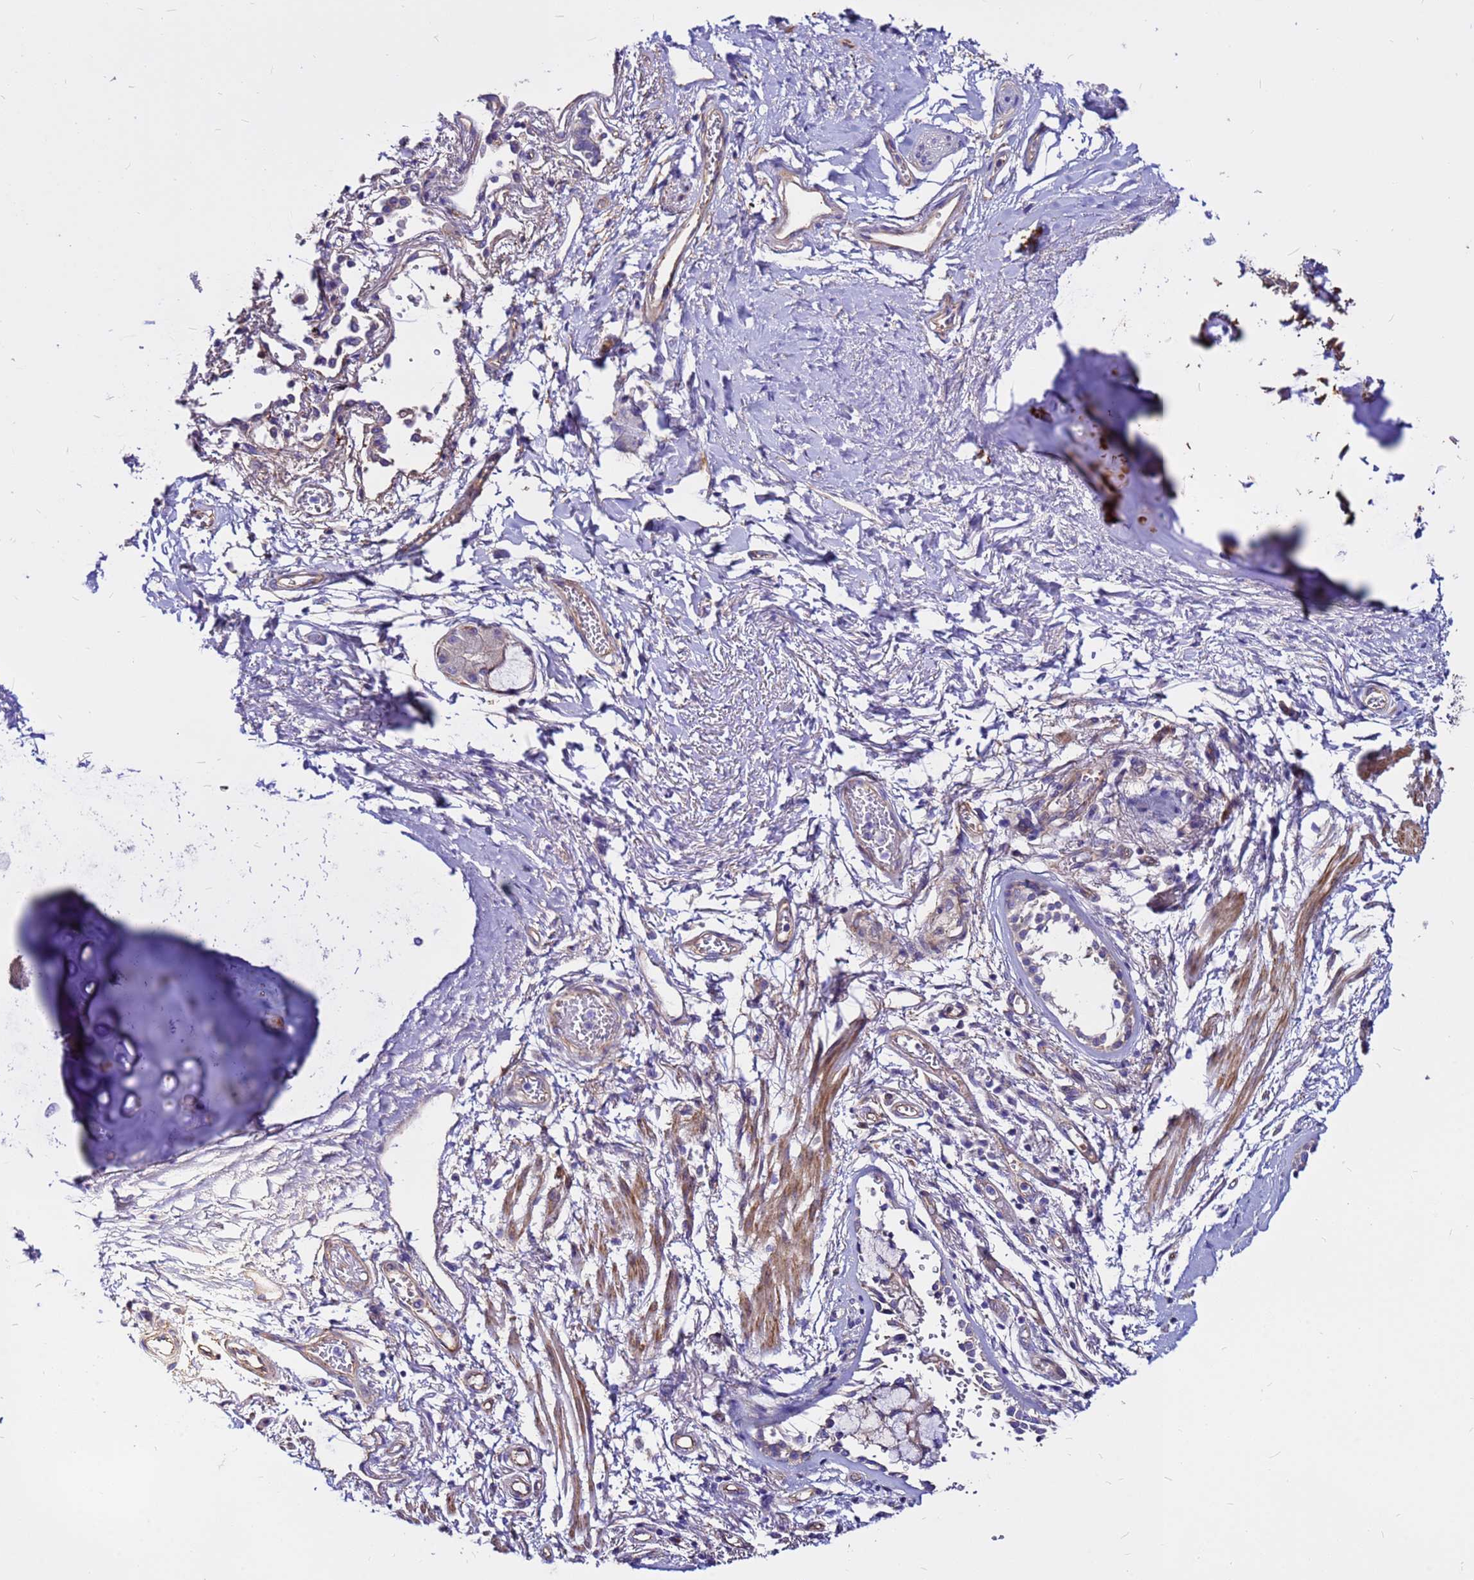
{"staining": {"intensity": "moderate", "quantity": "25%-75%", "location": "cytoplasmic/membranous"}, "tissue": "adipose tissue", "cell_type": "Adipocytes", "image_type": "normal", "snomed": [{"axis": "morphology", "description": "Normal tissue, NOS"}, {"axis": "topography", "description": "Cartilage tissue"}], "caption": "Normal adipose tissue was stained to show a protein in brown. There is medium levels of moderate cytoplasmic/membranous staining in approximately 25%-75% of adipocytes.", "gene": "CRHBP", "patient": {"sex": "male", "age": 73}}